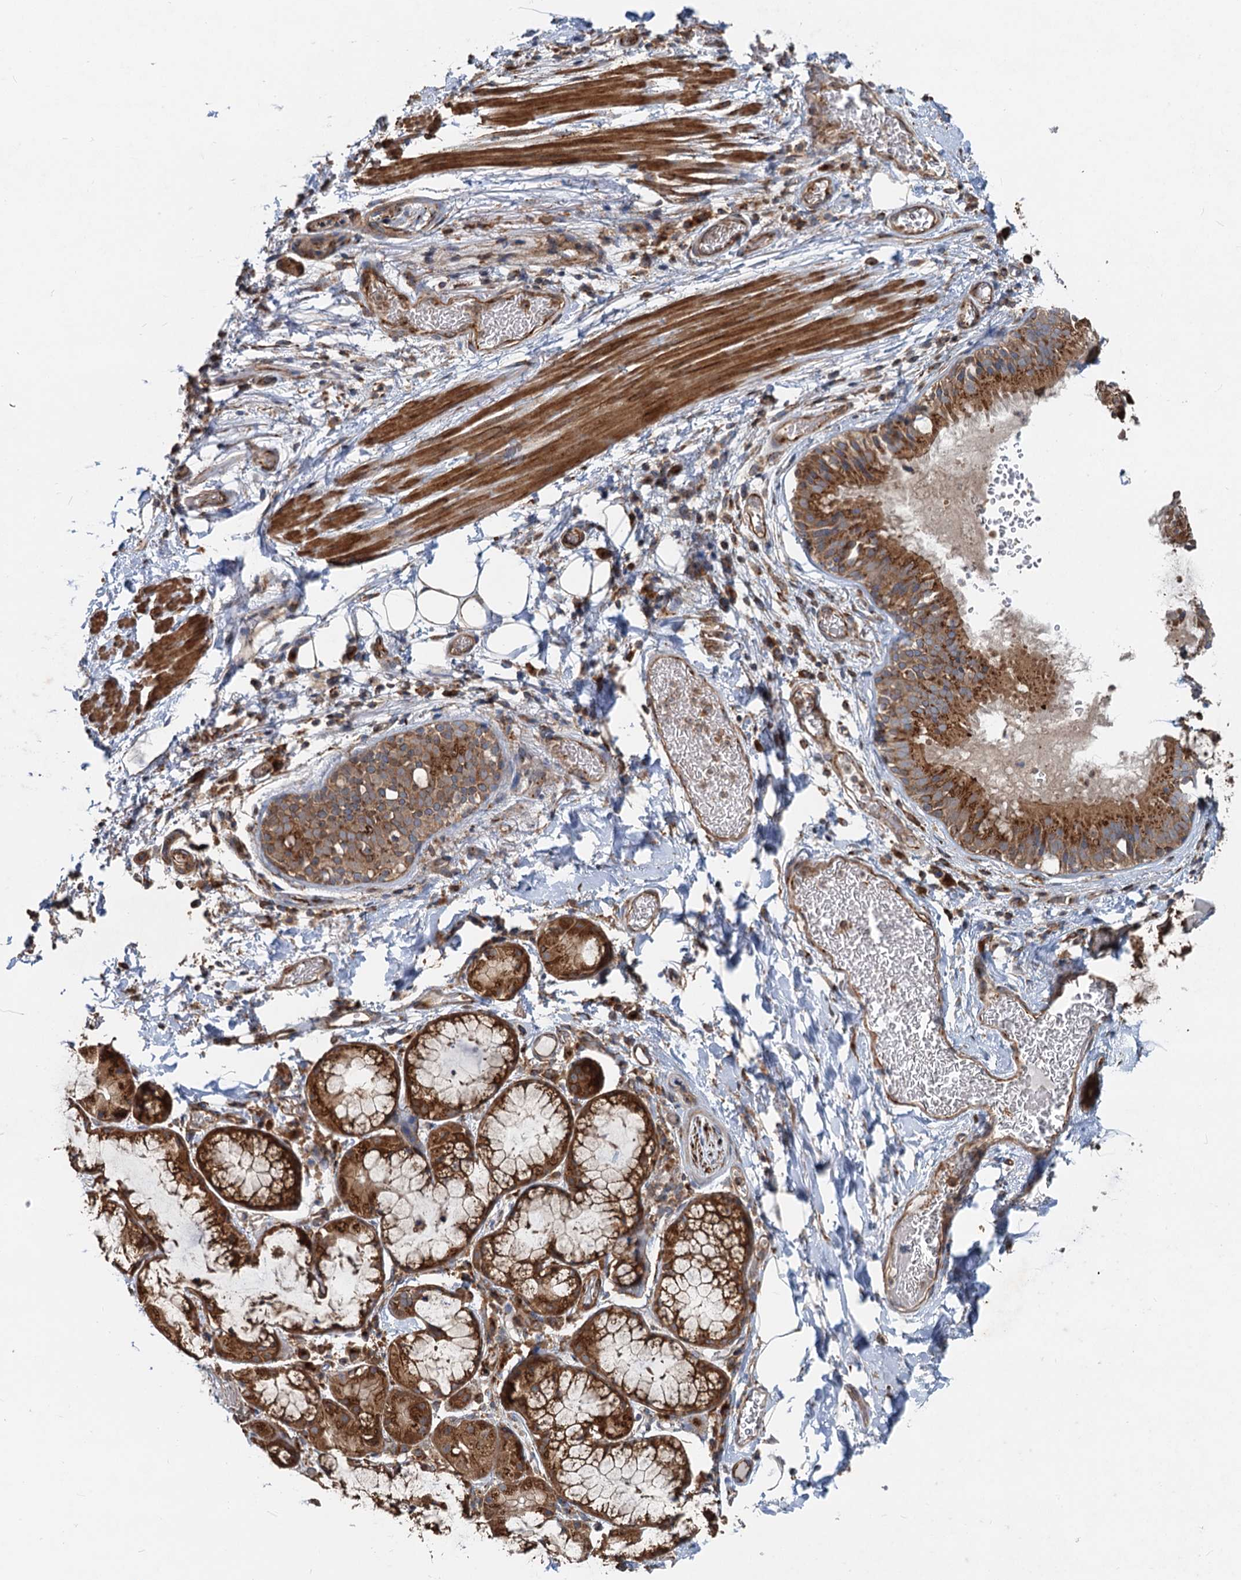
{"staining": {"intensity": "weak", "quantity": ">75%", "location": "cytoplasmic/membranous"}, "tissue": "adipose tissue", "cell_type": "Adipocytes", "image_type": "normal", "snomed": [{"axis": "morphology", "description": "Normal tissue, NOS"}, {"axis": "topography", "description": "Lymph node"}, {"axis": "topography", "description": "Cartilage tissue"}, {"axis": "topography", "description": "Bronchus"}], "caption": "This image reveals IHC staining of unremarkable adipose tissue, with low weak cytoplasmic/membranous positivity in approximately >75% of adipocytes.", "gene": "ANKRD26", "patient": {"sex": "male", "age": 63}}